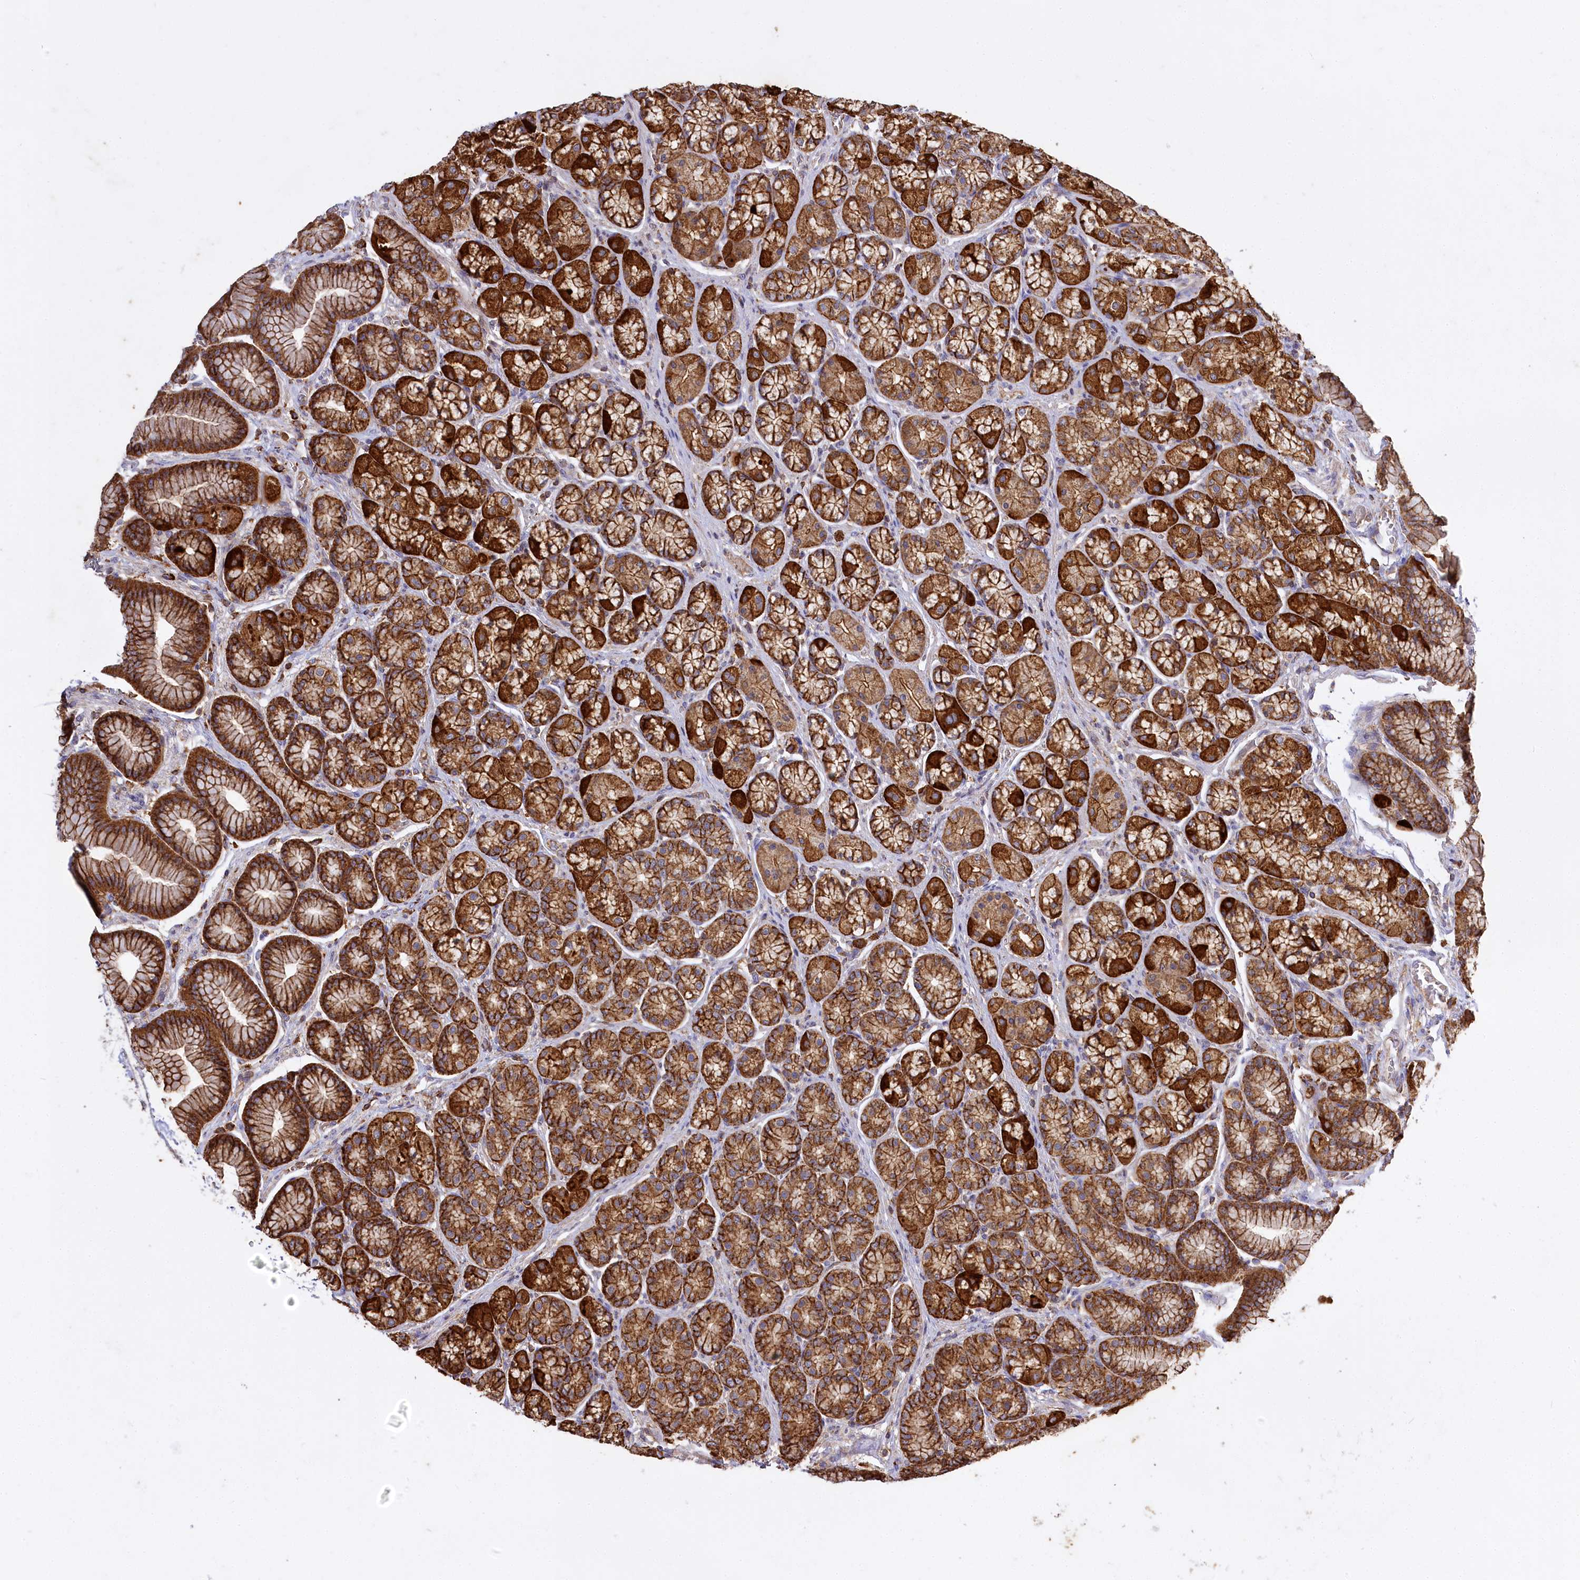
{"staining": {"intensity": "strong", "quantity": ">75%", "location": "cytoplasmic/membranous"}, "tissue": "stomach", "cell_type": "Glandular cells", "image_type": "normal", "snomed": [{"axis": "morphology", "description": "Normal tissue, NOS"}, {"axis": "morphology", "description": "Adenocarcinoma, NOS"}, {"axis": "morphology", "description": "Adenocarcinoma, High grade"}, {"axis": "topography", "description": "Stomach, upper"}, {"axis": "topography", "description": "Stomach"}], "caption": "Brown immunohistochemical staining in normal stomach exhibits strong cytoplasmic/membranous positivity in approximately >75% of glandular cells.", "gene": "CARD19", "patient": {"sex": "female", "age": 65}}